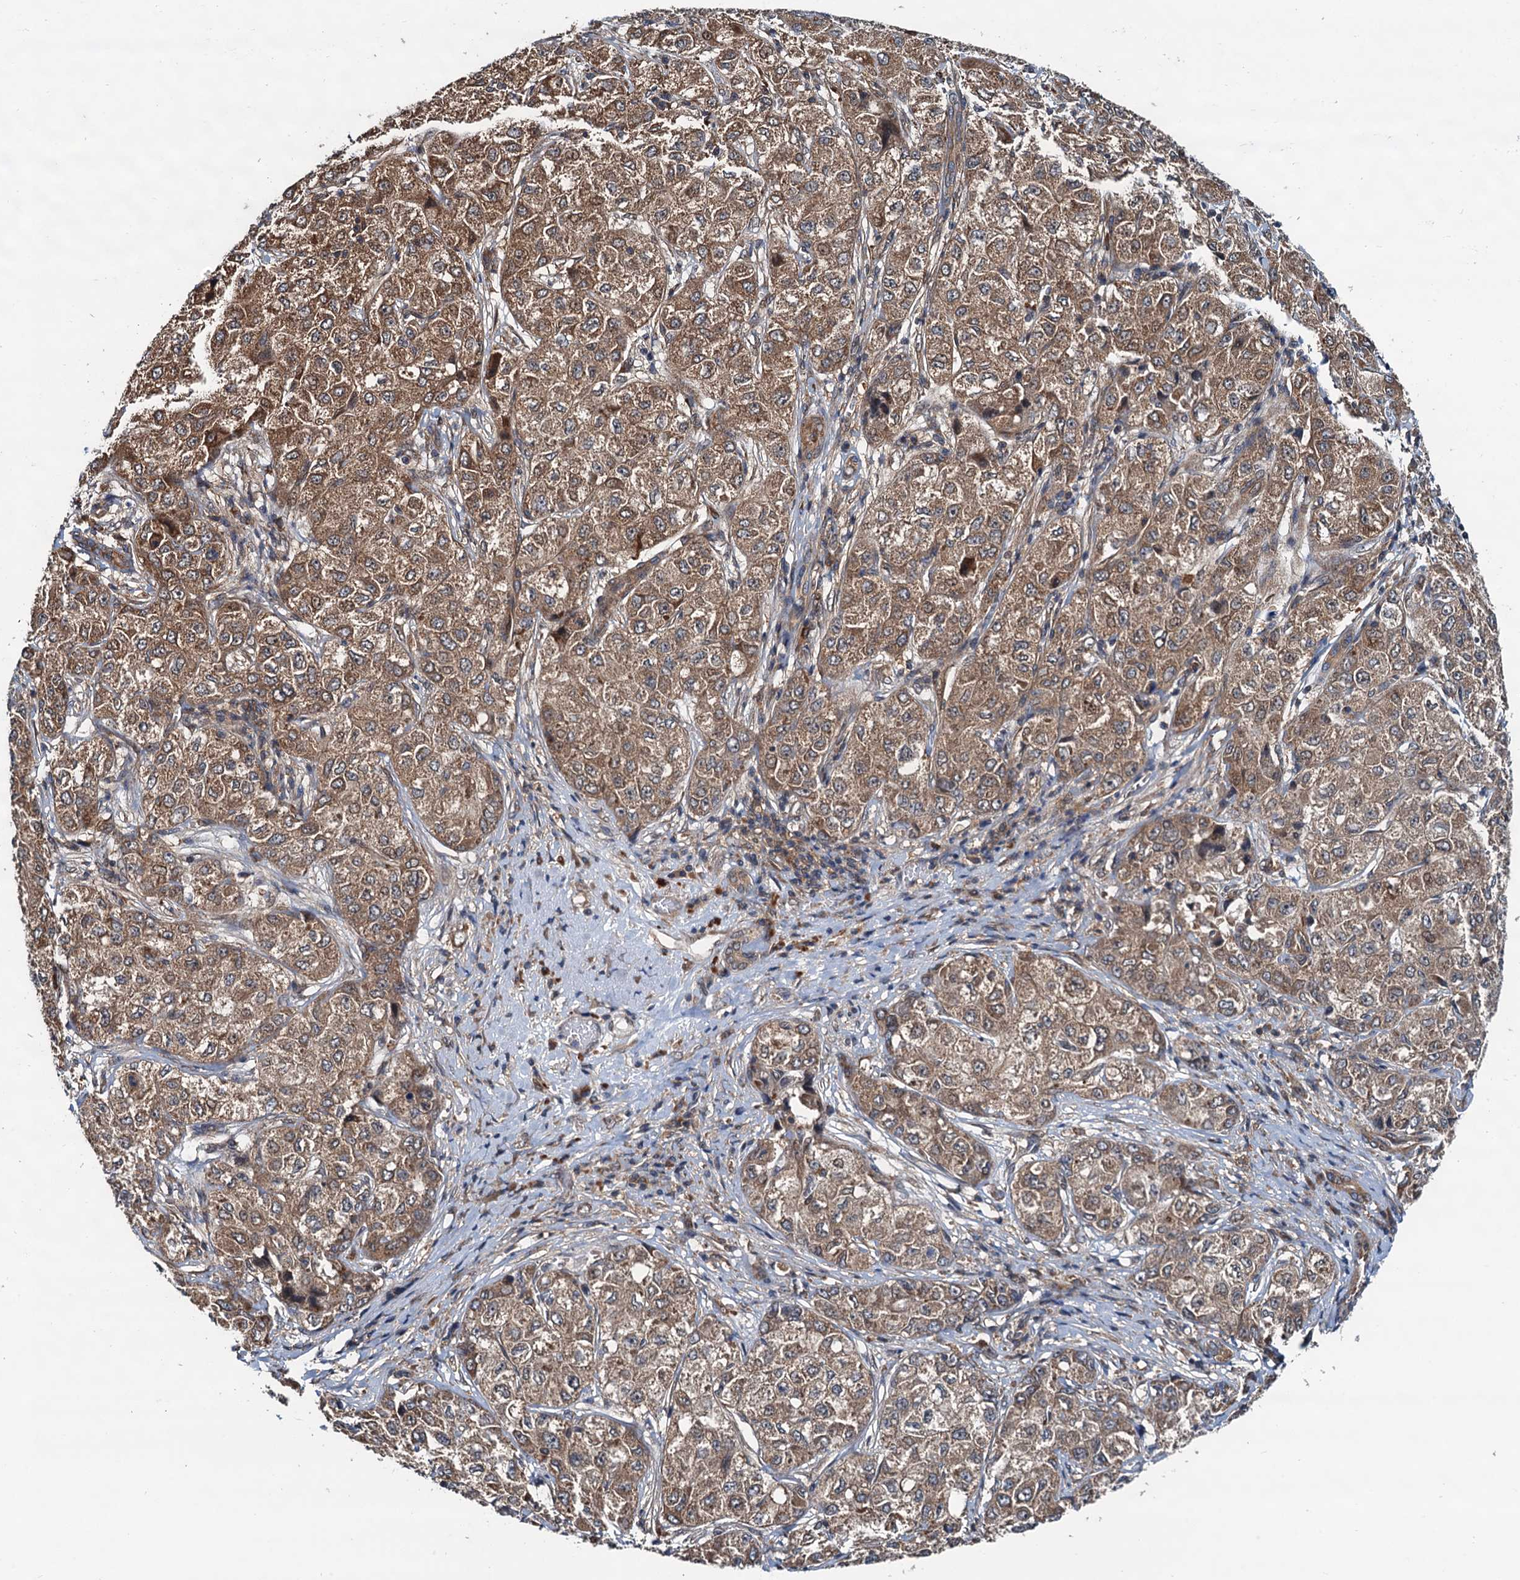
{"staining": {"intensity": "moderate", "quantity": ">75%", "location": "cytoplasmic/membranous"}, "tissue": "liver cancer", "cell_type": "Tumor cells", "image_type": "cancer", "snomed": [{"axis": "morphology", "description": "Carcinoma, Hepatocellular, NOS"}, {"axis": "topography", "description": "Liver"}], "caption": "Liver hepatocellular carcinoma stained for a protein (brown) shows moderate cytoplasmic/membranous positive staining in approximately >75% of tumor cells.", "gene": "AAGAB", "patient": {"sex": "male", "age": 80}}